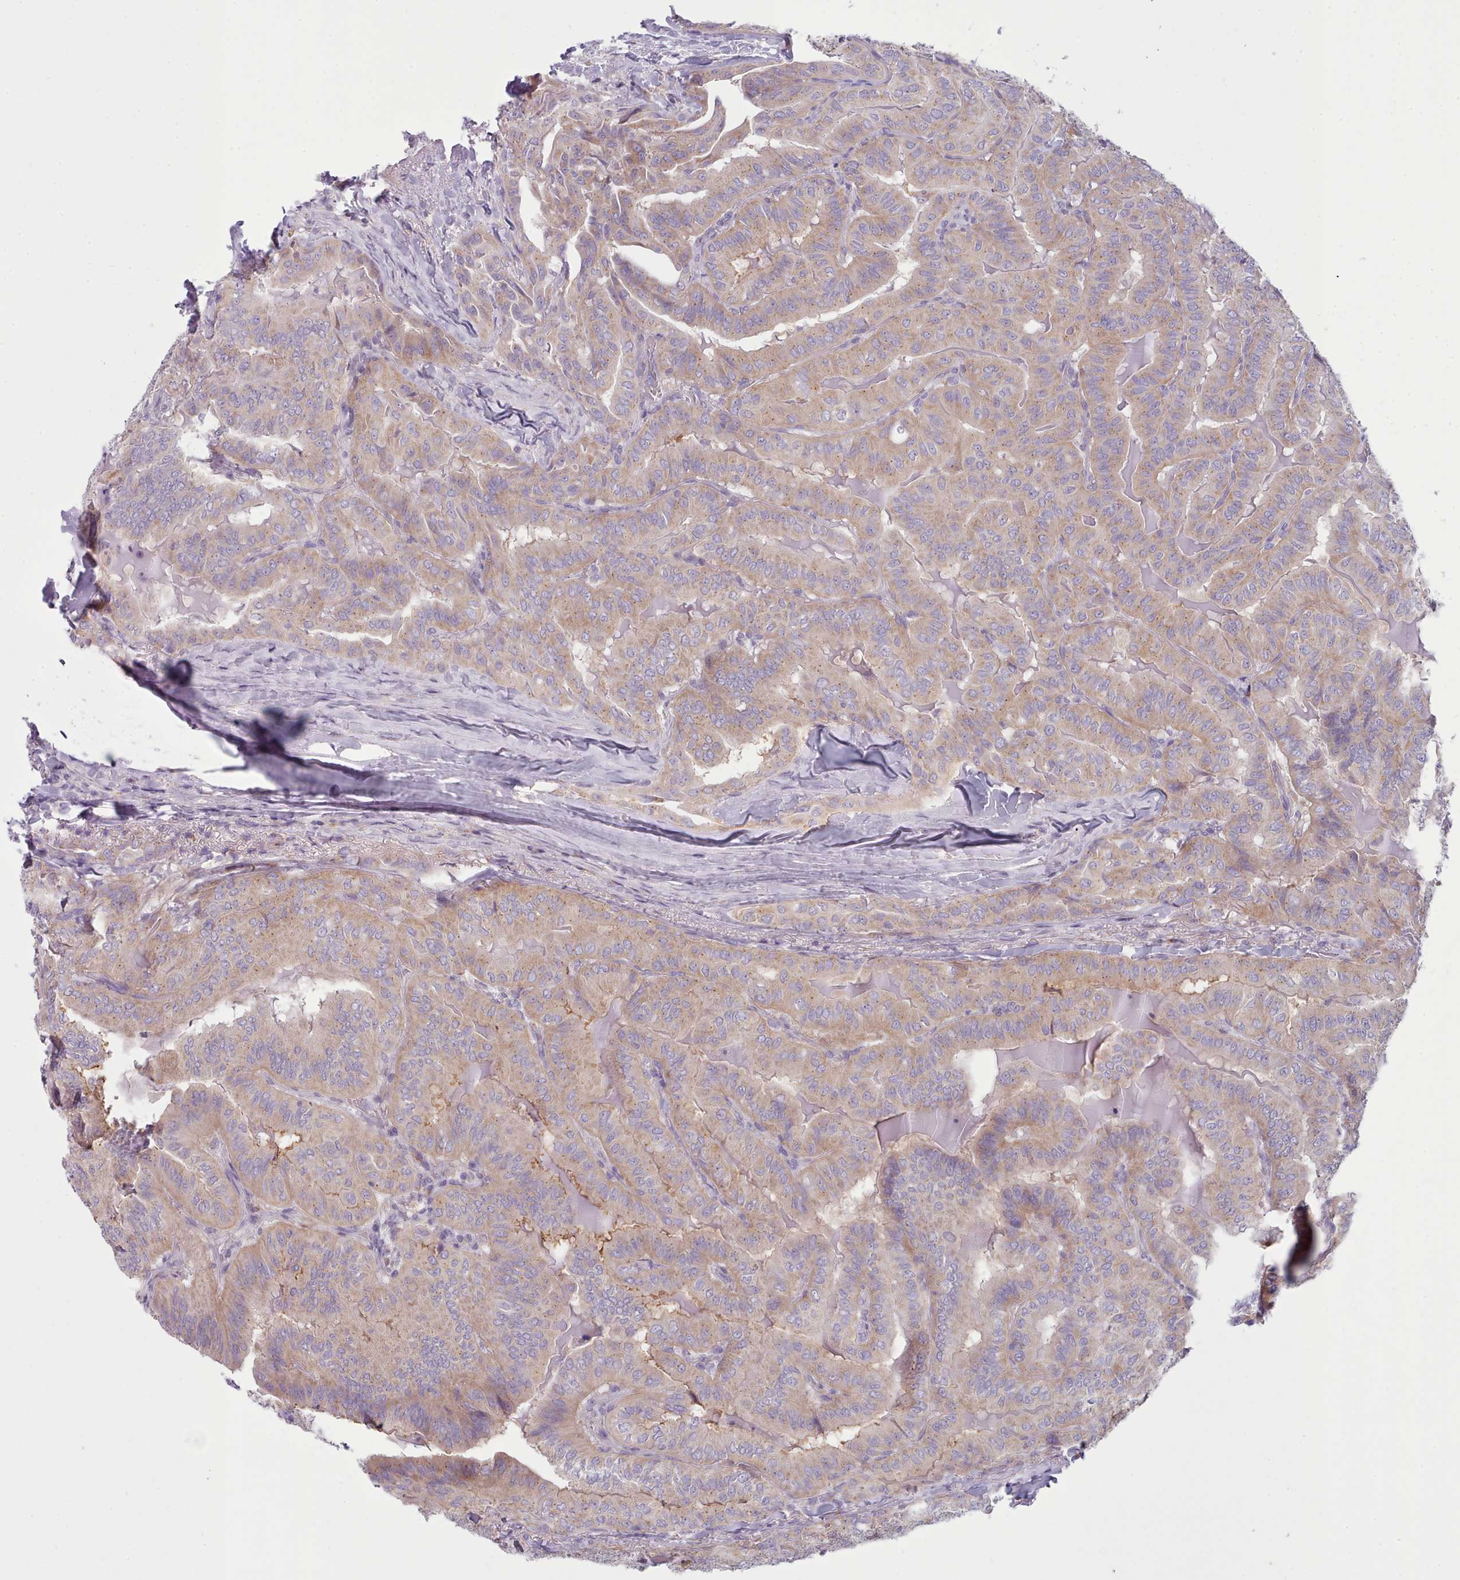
{"staining": {"intensity": "weak", "quantity": ">75%", "location": "cytoplasmic/membranous"}, "tissue": "thyroid cancer", "cell_type": "Tumor cells", "image_type": "cancer", "snomed": [{"axis": "morphology", "description": "Papillary adenocarcinoma, NOS"}, {"axis": "topography", "description": "Thyroid gland"}], "caption": "Weak cytoplasmic/membranous expression for a protein is identified in approximately >75% of tumor cells of thyroid papillary adenocarcinoma using immunohistochemistry (IHC).", "gene": "MYRFL", "patient": {"sex": "female", "age": 68}}